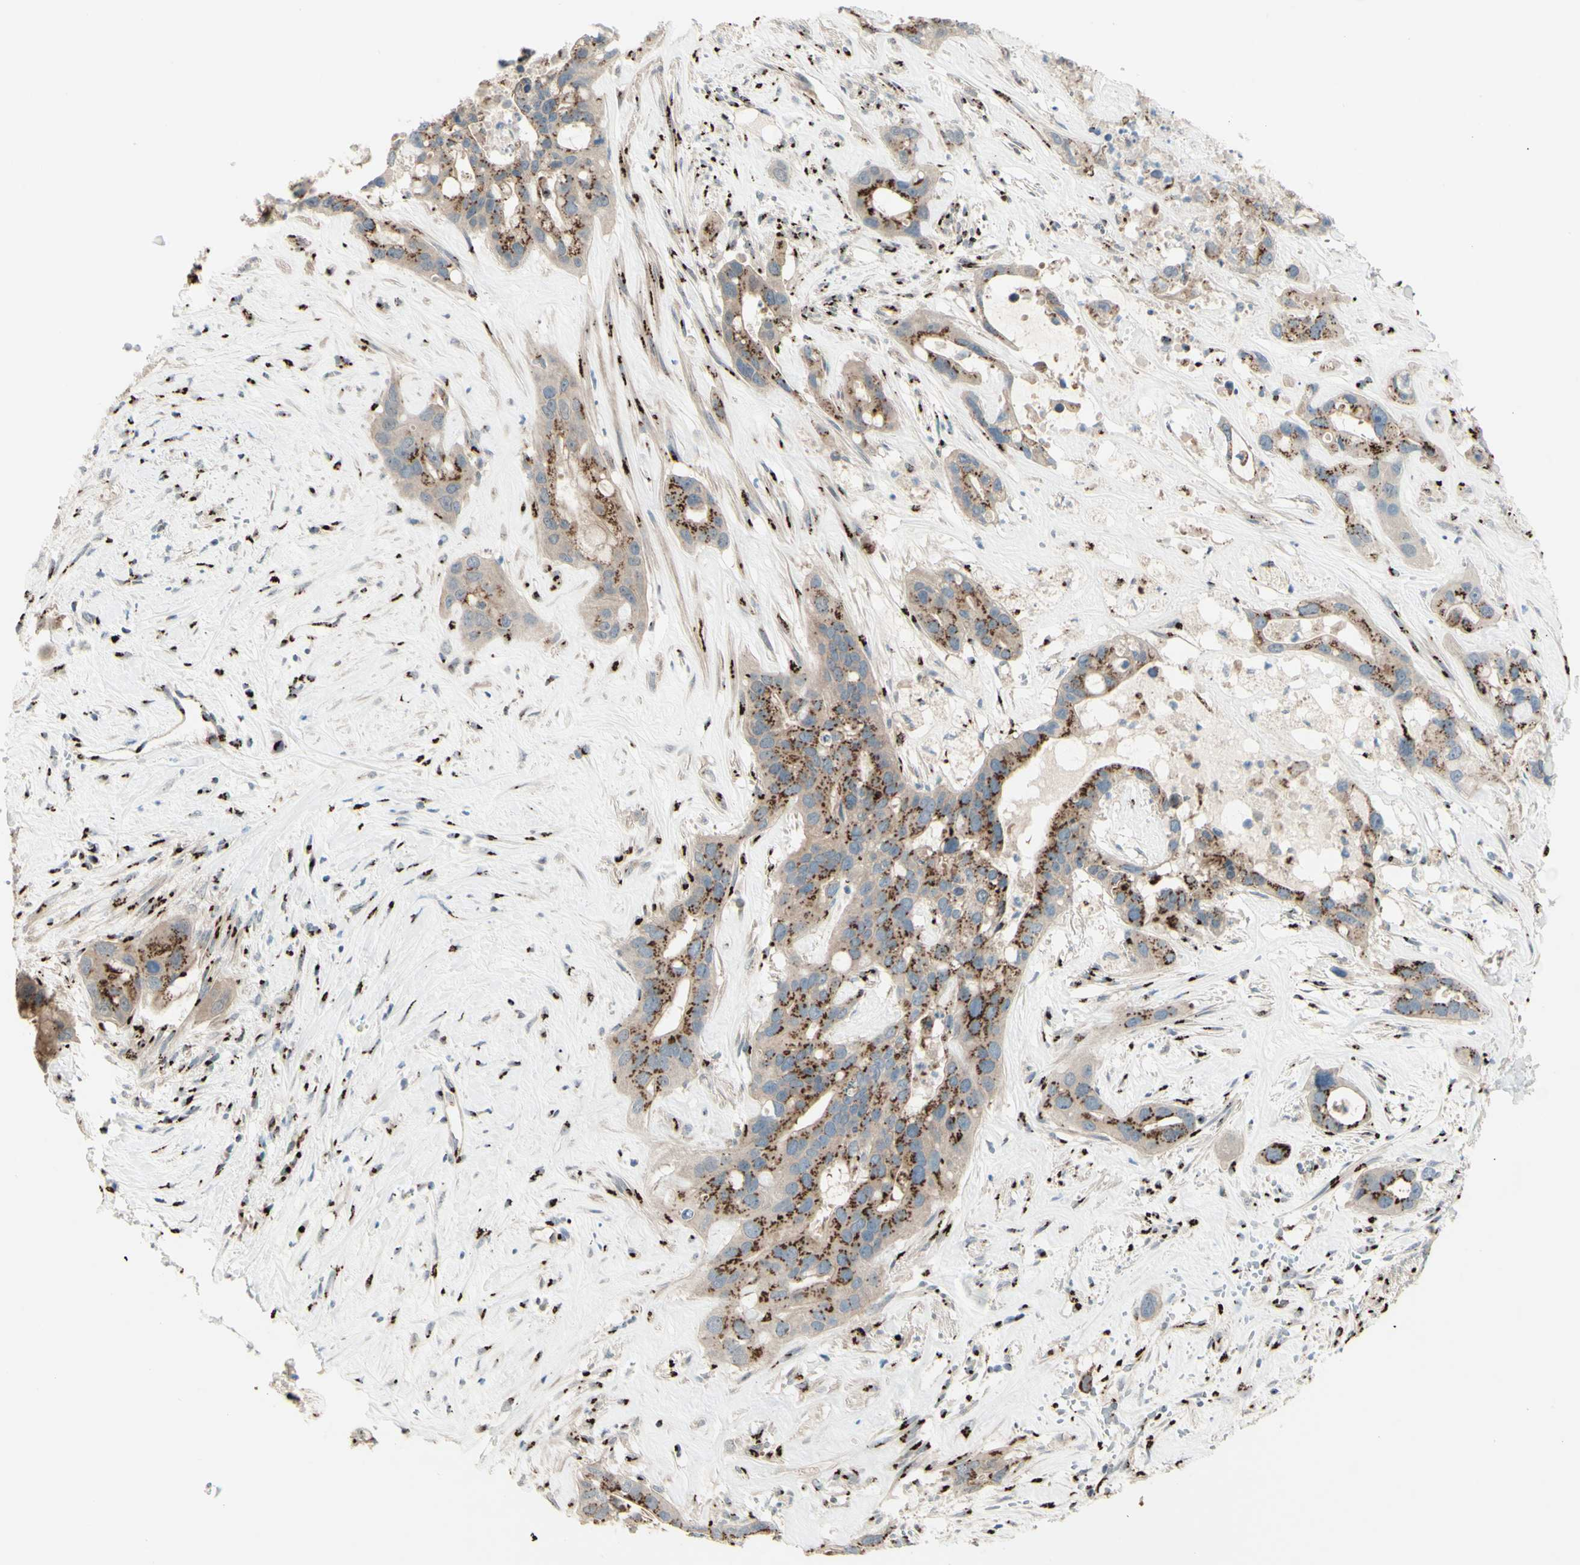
{"staining": {"intensity": "moderate", "quantity": ">75%", "location": "cytoplasmic/membranous"}, "tissue": "liver cancer", "cell_type": "Tumor cells", "image_type": "cancer", "snomed": [{"axis": "morphology", "description": "Cholangiocarcinoma"}, {"axis": "topography", "description": "Liver"}], "caption": "A brown stain shows moderate cytoplasmic/membranous expression of a protein in liver cancer tumor cells.", "gene": "BPNT2", "patient": {"sex": "female", "age": 65}}